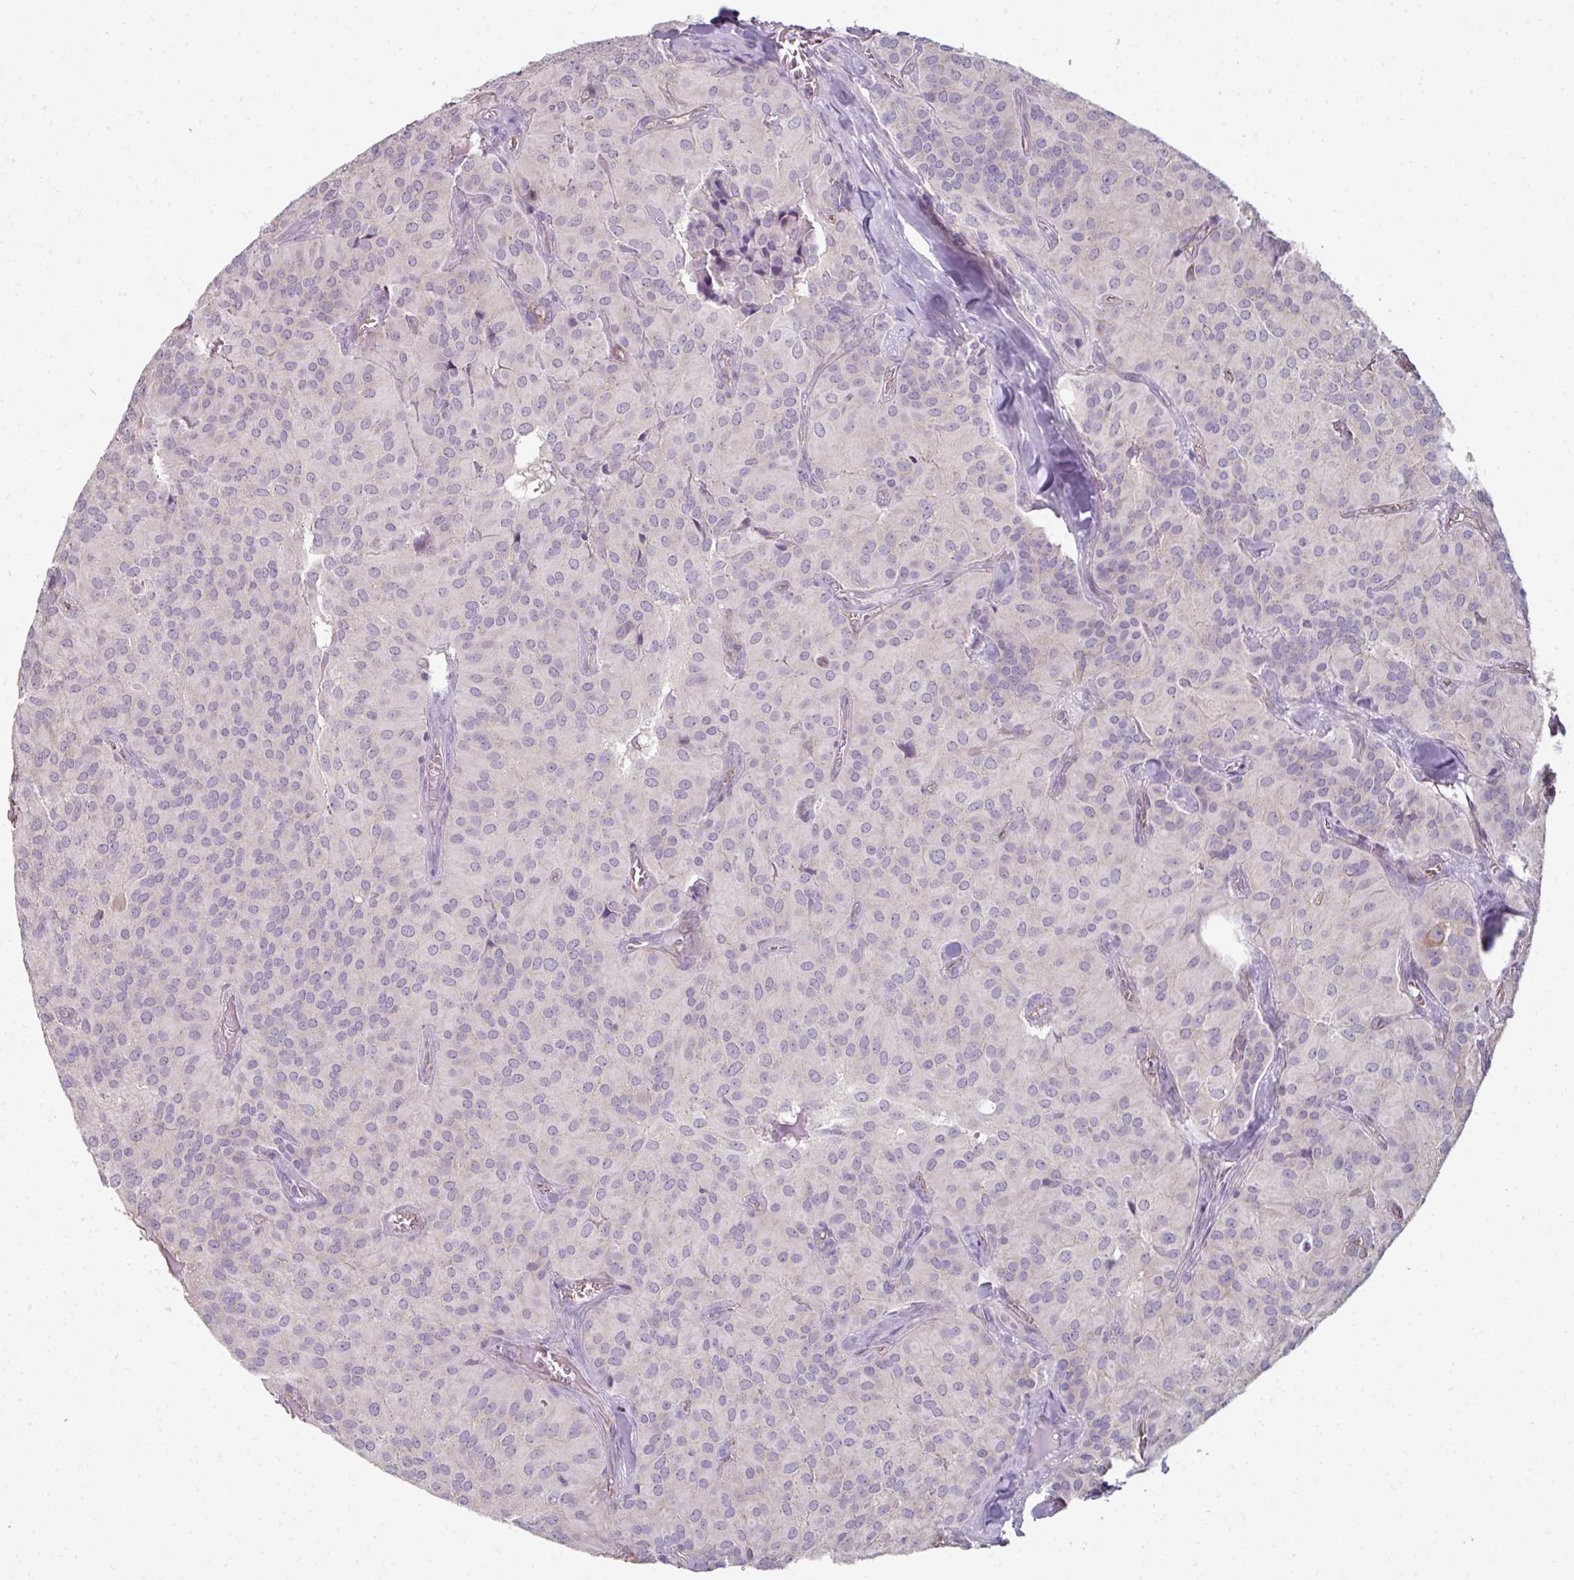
{"staining": {"intensity": "negative", "quantity": "none", "location": "none"}, "tissue": "glioma", "cell_type": "Tumor cells", "image_type": "cancer", "snomed": [{"axis": "morphology", "description": "Glioma, malignant, Low grade"}, {"axis": "topography", "description": "Brain"}], "caption": "High power microscopy histopathology image of an IHC micrograph of malignant glioma (low-grade), revealing no significant staining in tumor cells. (Brightfield microscopy of DAB immunohistochemistry at high magnification).", "gene": "C19orf33", "patient": {"sex": "male", "age": 42}}